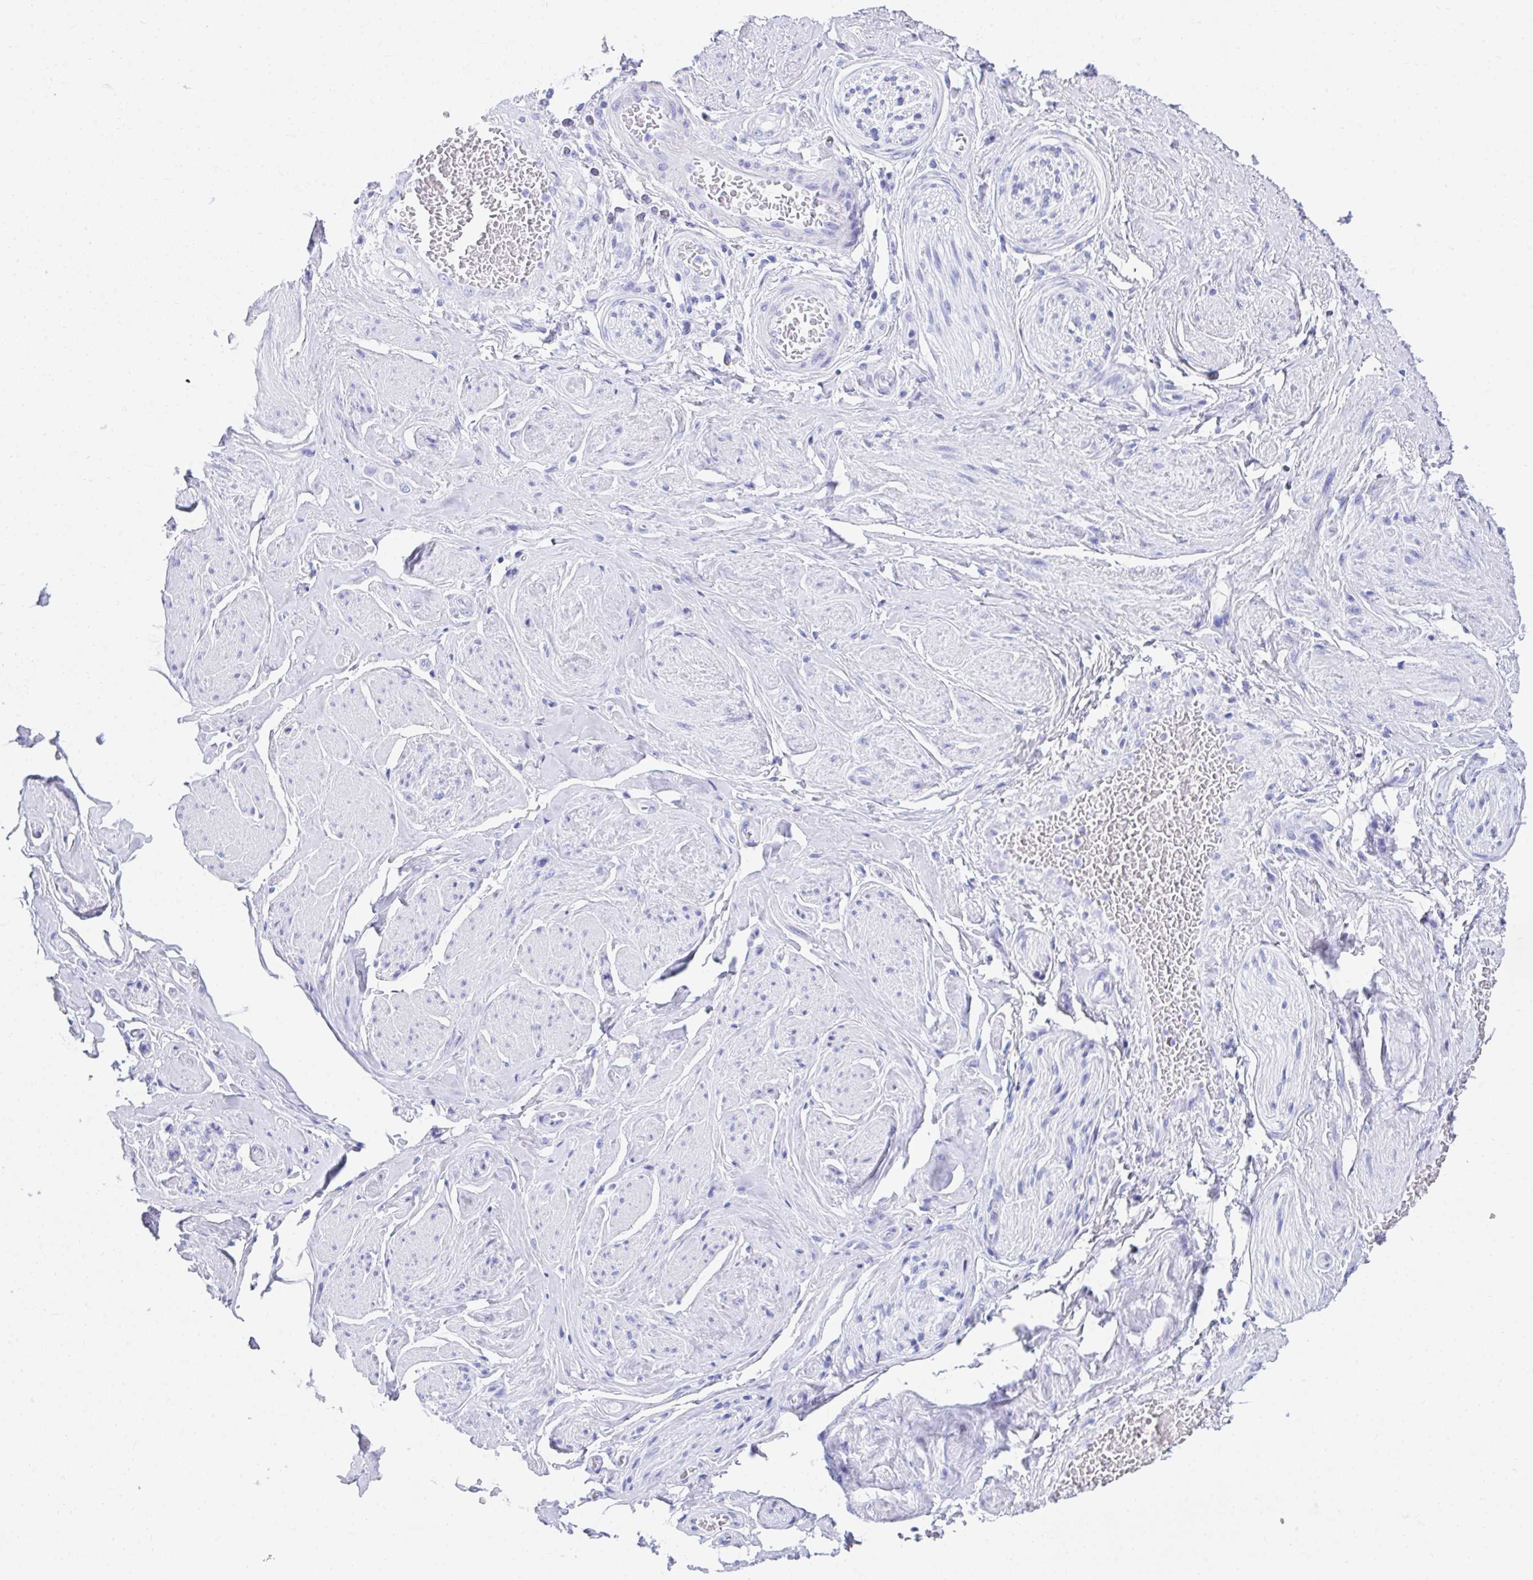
{"staining": {"intensity": "negative", "quantity": "none", "location": "none"}, "tissue": "soft tissue", "cell_type": "Fibroblasts", "image_type": "normal", "snomed": [{"axis": "morphology", "description": "Normal tissue, NOS"}, {"axis": "topography", "description": "Vagina"}, {"axis": "topography", "description": "Peripheral nerve tissue"}], "caption": "The histopathology image exhibits no significant staining in fibroblasts of soft tissue. (Stains: DAB IHC with hematoxylin counter stain, Microscopy: brightfield microscopy at high magnification).", "gene": "CD7", "patient": {"sex": "female", "age": 71}}